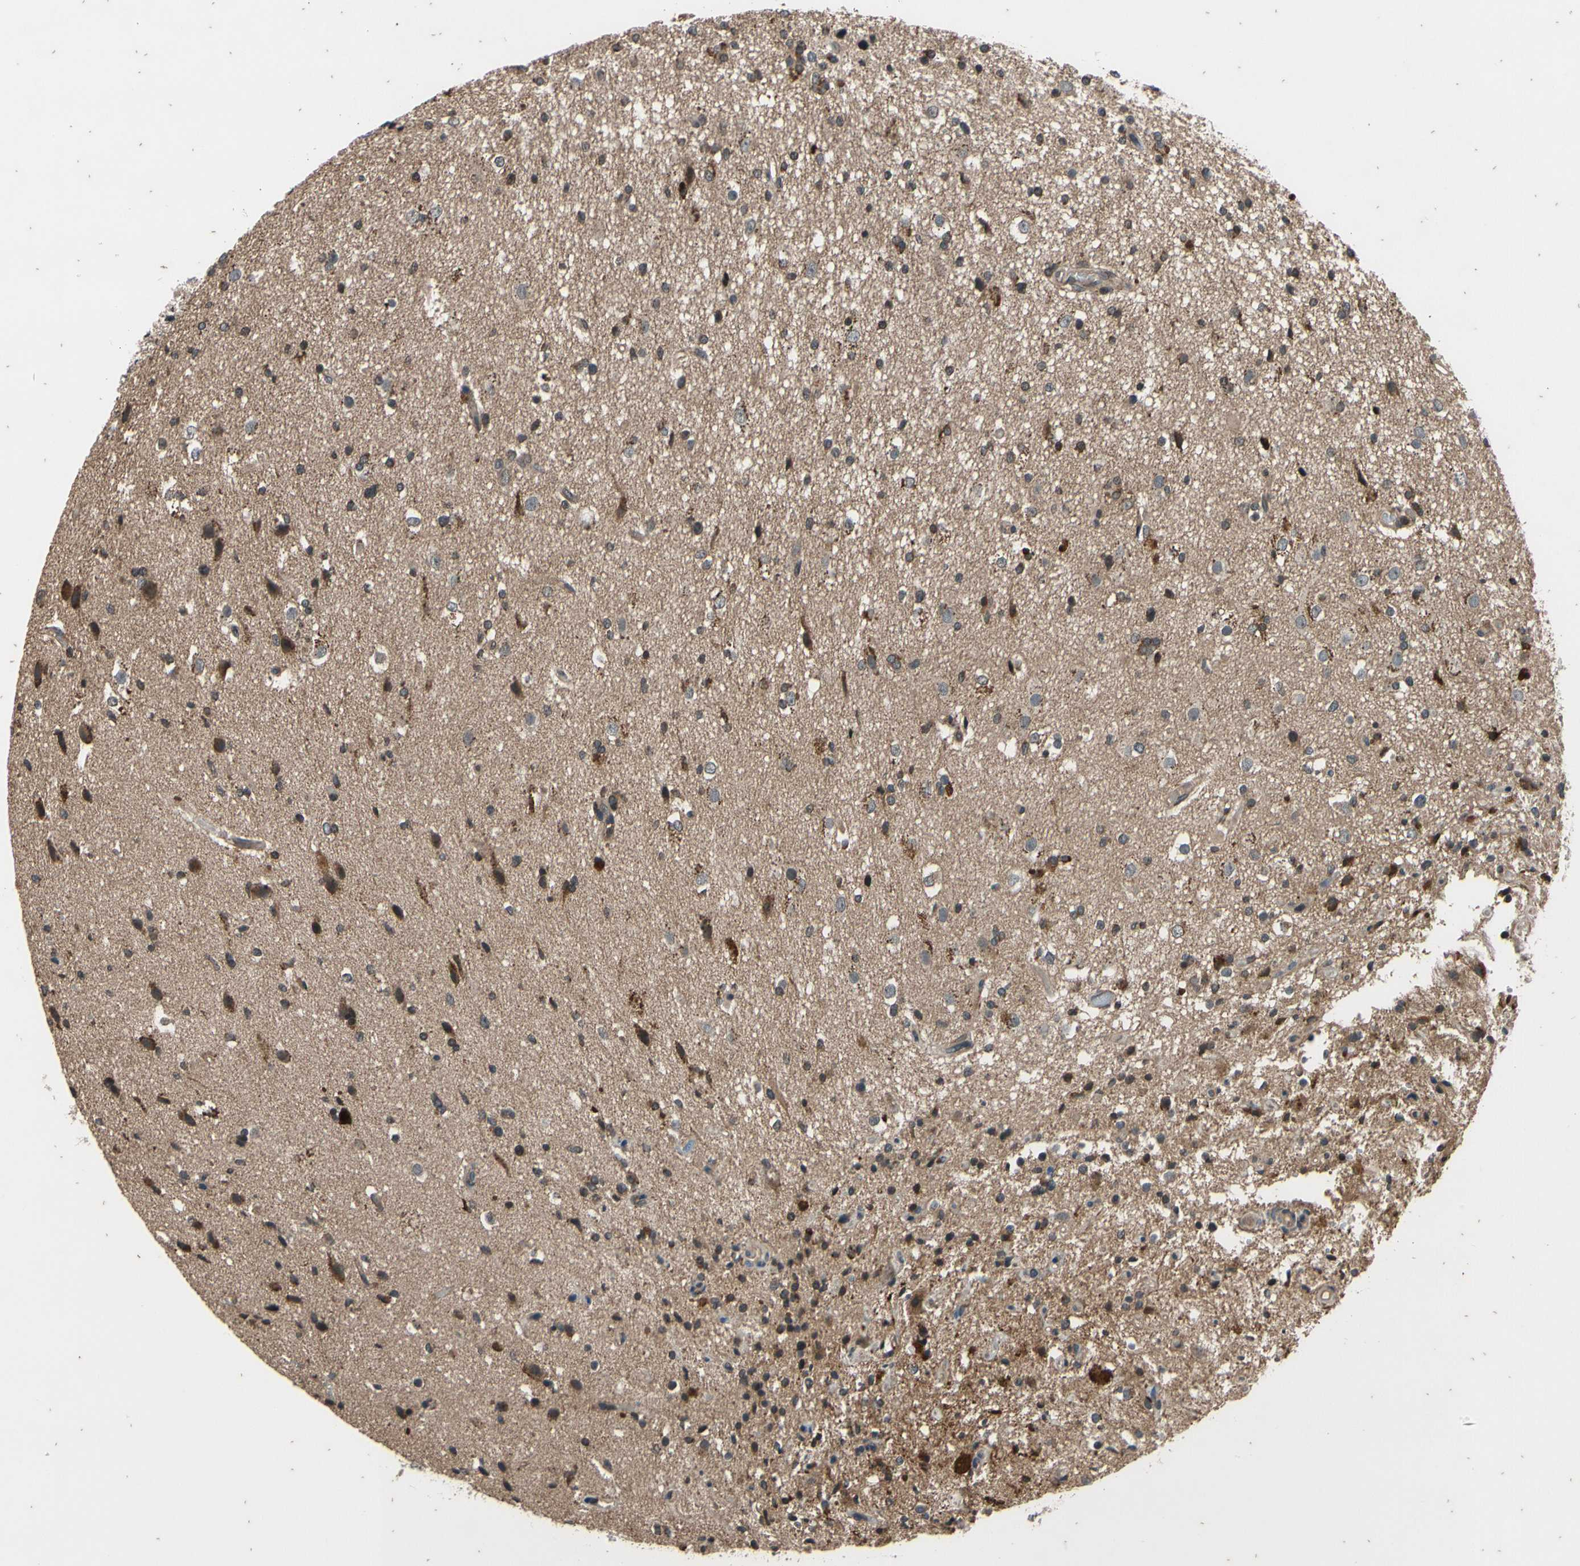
{"staining": {"intensity": "moderate", "quantity": "25%-75%", "location": "cytoplasmic/membranous"}, "tissue": "glioma", "cell_type": "Tumor cells", "image_type": "cancer", "snomed": [{"axis": "morphology", "description": "Glioma, malignant, High grade"}, {"axis": "topography", "description": "Brain"}], "caption": "The histopathology image displays staining of glioma, revealing moderate cytoplasmic/membranous protein staining (brown color) within tumor cells.", "gene": "MBTPS2", "patient": {"sex": "male", "age": 33}}